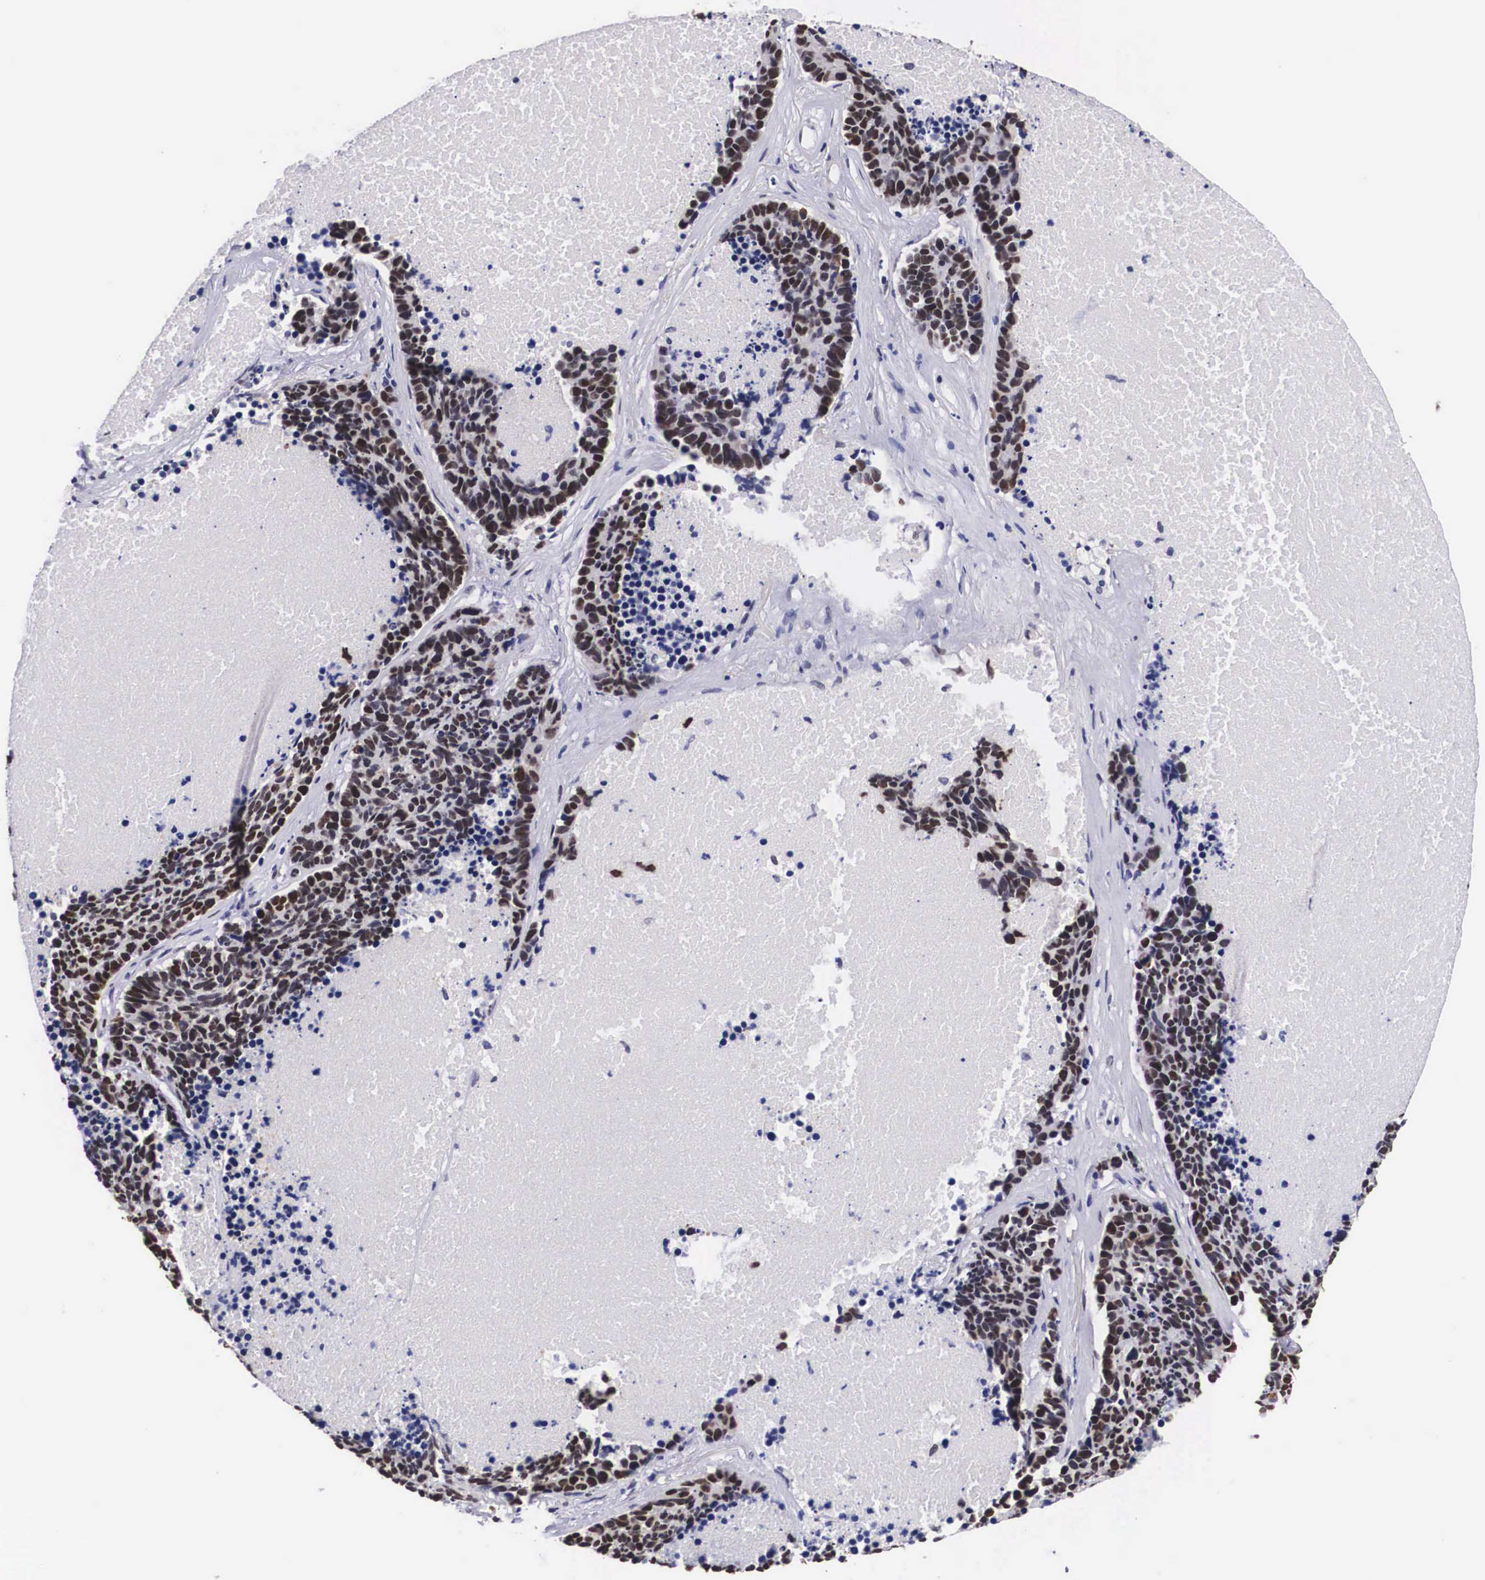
{"staining": {"intensity": "strong", "quantity": ">75%", "location": "nuclear"}, "tissue": "lung cancer", "cell_type": "Tumor cells", "image_type": "cancer", "snomed": [{"axis": "morphology", "description": "Neoplasm, malignant, NOS"}, {"axis": "topography", "description": "Lung"}], "caption": "Protein positivity by immunohistochemistry (IHC) exhibits strong nuclear positivity in about >75% of tumor cells in lung cancer. (DAB (3,3'-diaminobenzidine) IHC with brightfield microscopy, high magnification).", "gene": "KHDRBS3", "patient": {"sex": "female", "age": 75}}